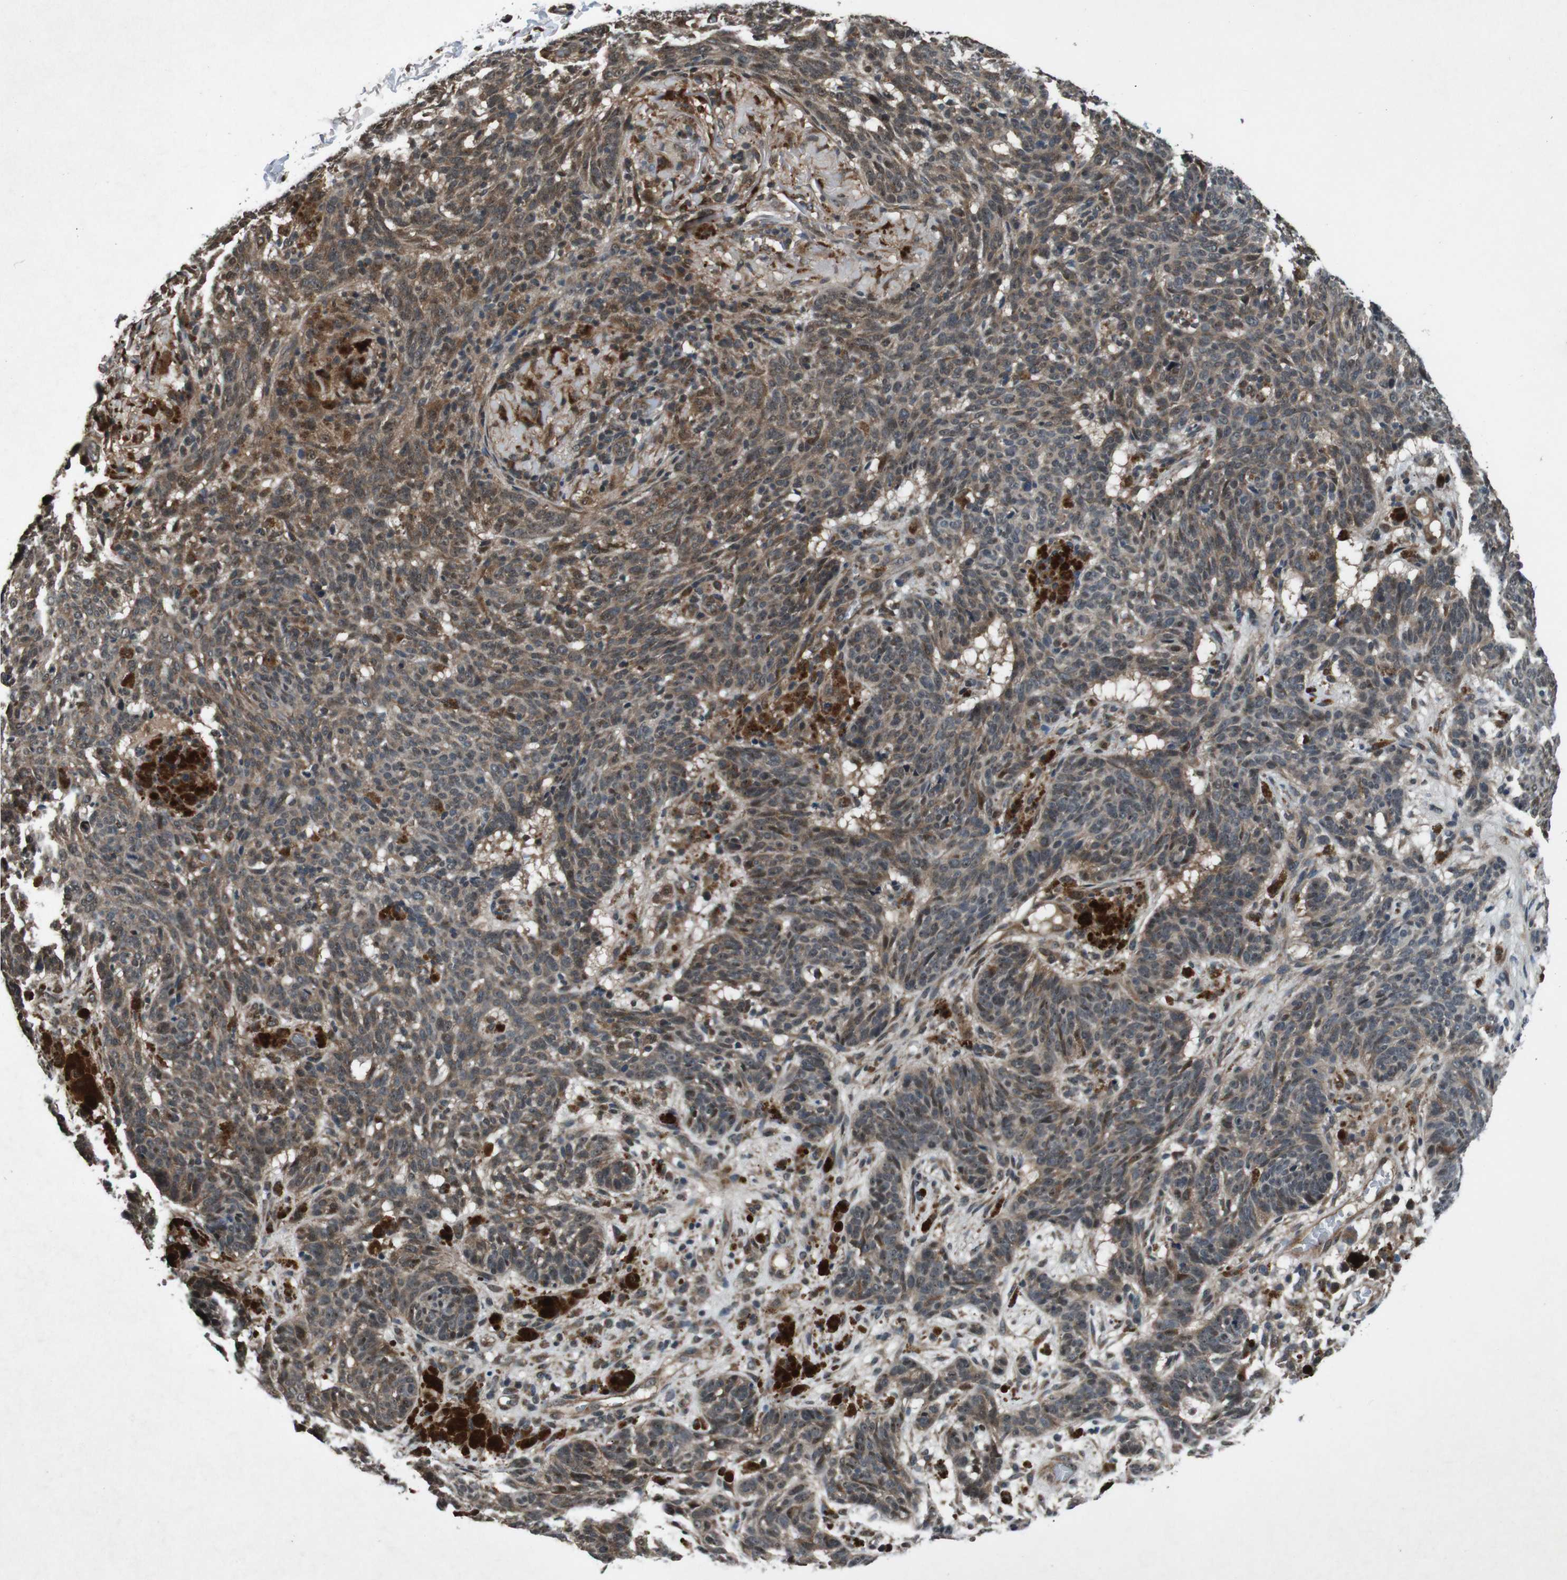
{"staining": {"intensity": "moderate", "quantity": ">75%", "location": "cytoplasmic/membranous"}, "tissue": "skin cancer", "cell_type": "Tumor cells", "image_type": "cancer", "snomed": [{"axis": "morphology", "description": "Basal cell carcinoma"}, {"axis": "topography", "description": "Skin"}], "caption": "Tumor cells show medium levels of moderate cytoplasmic/membranous staining in approximately >75% of cells in human skin cancer. (DAB IHC with brightfield microscopy, high magnification).", "gene": "SOCS1", "patient": {"sex": "male", "age": 85}}